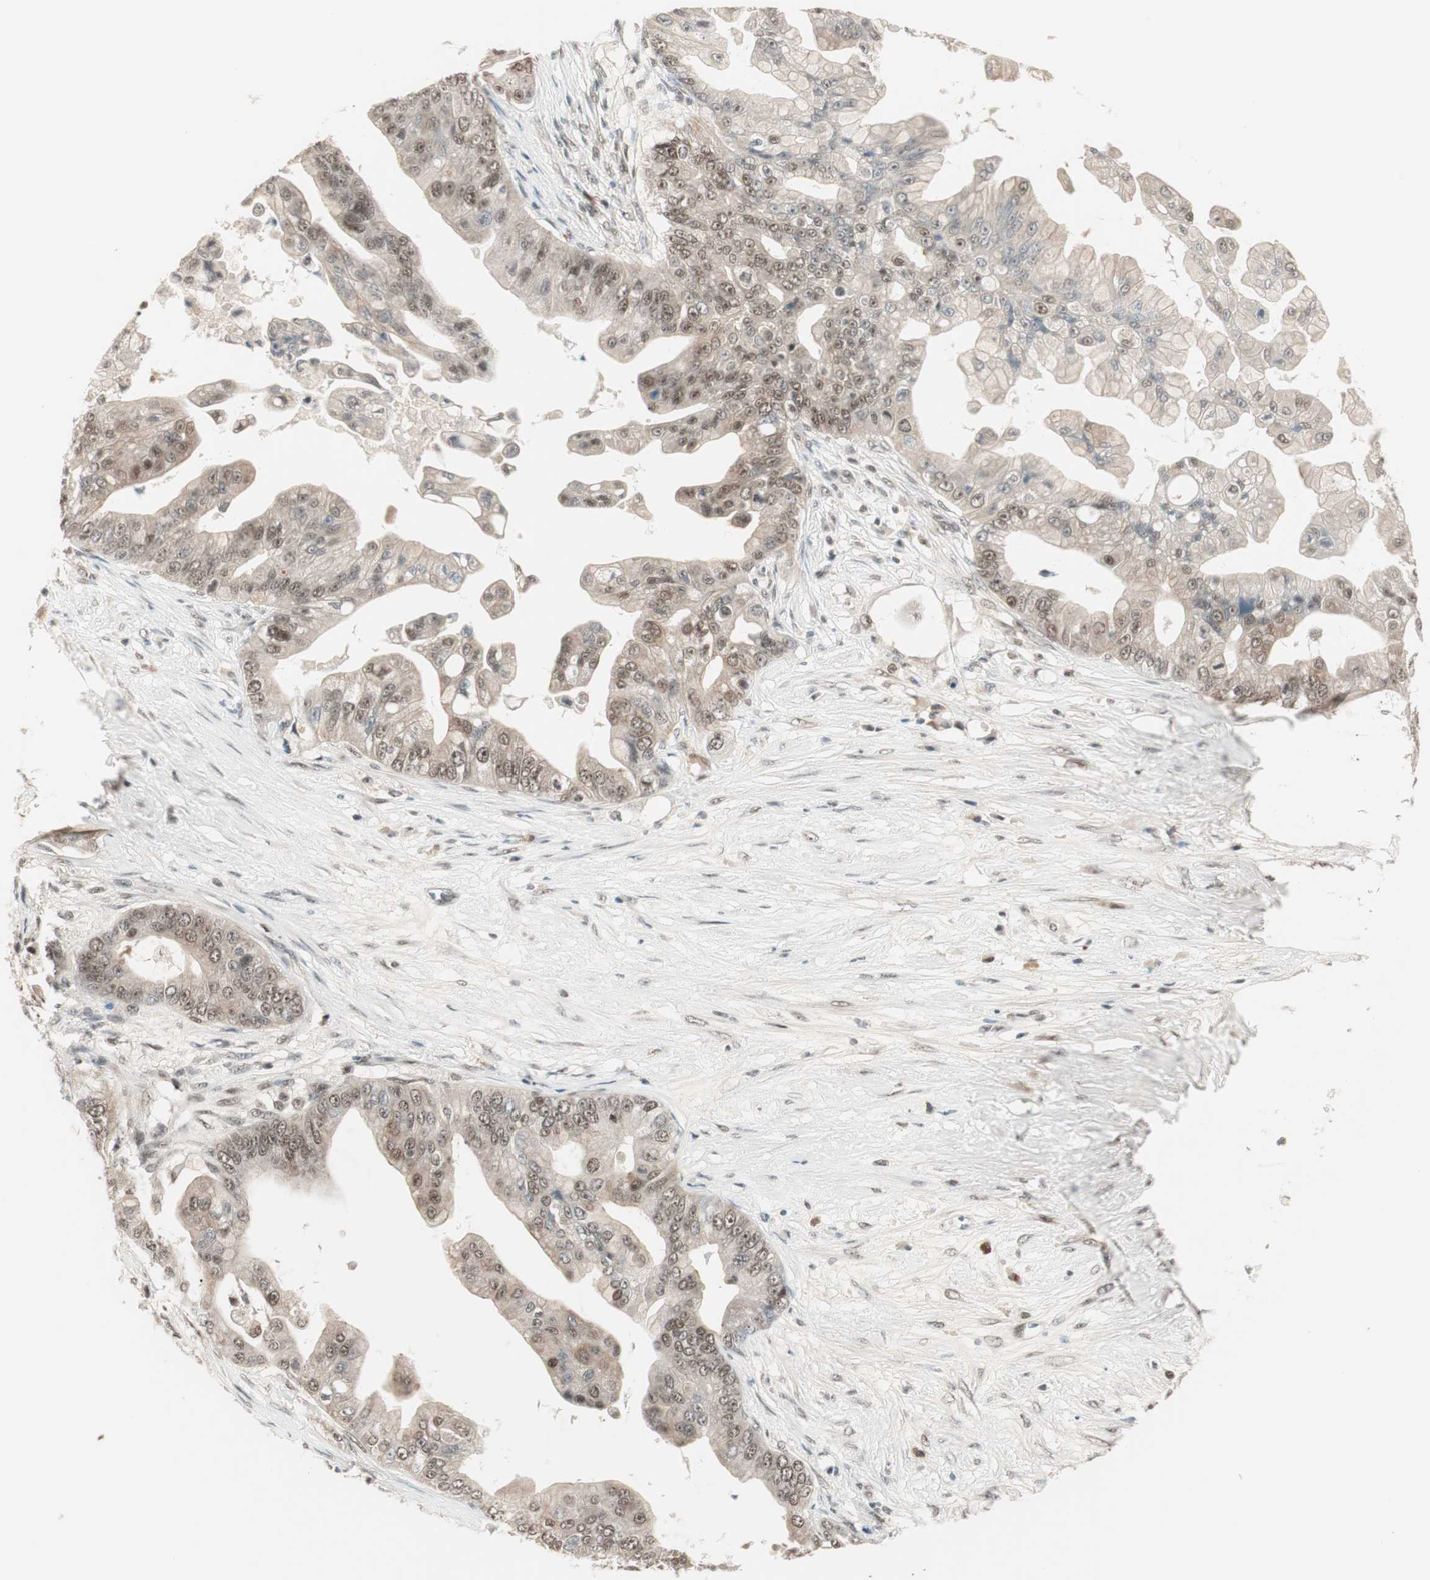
{"staining": {"intensity": "weak", "quantity": "25%-75%", "location": "nuclear"}, "tissue": "pancreatic cancer", "cell_type": "Tumor cells", "image_type": "cancer", "snomed": [{"axis": "morphology", "description": "Adenocarcinoma, NOS"}, {"axis": "topography", "description": "Pancreas"}], "caption": "The micrograph displays a brown stain indicating the presence of a protein in the nuclear of tumor cells in pancreatic cancer (adenocarcinoma).", "gene": "NFRKB", "patient": {"sex": "female", "age": 75}}